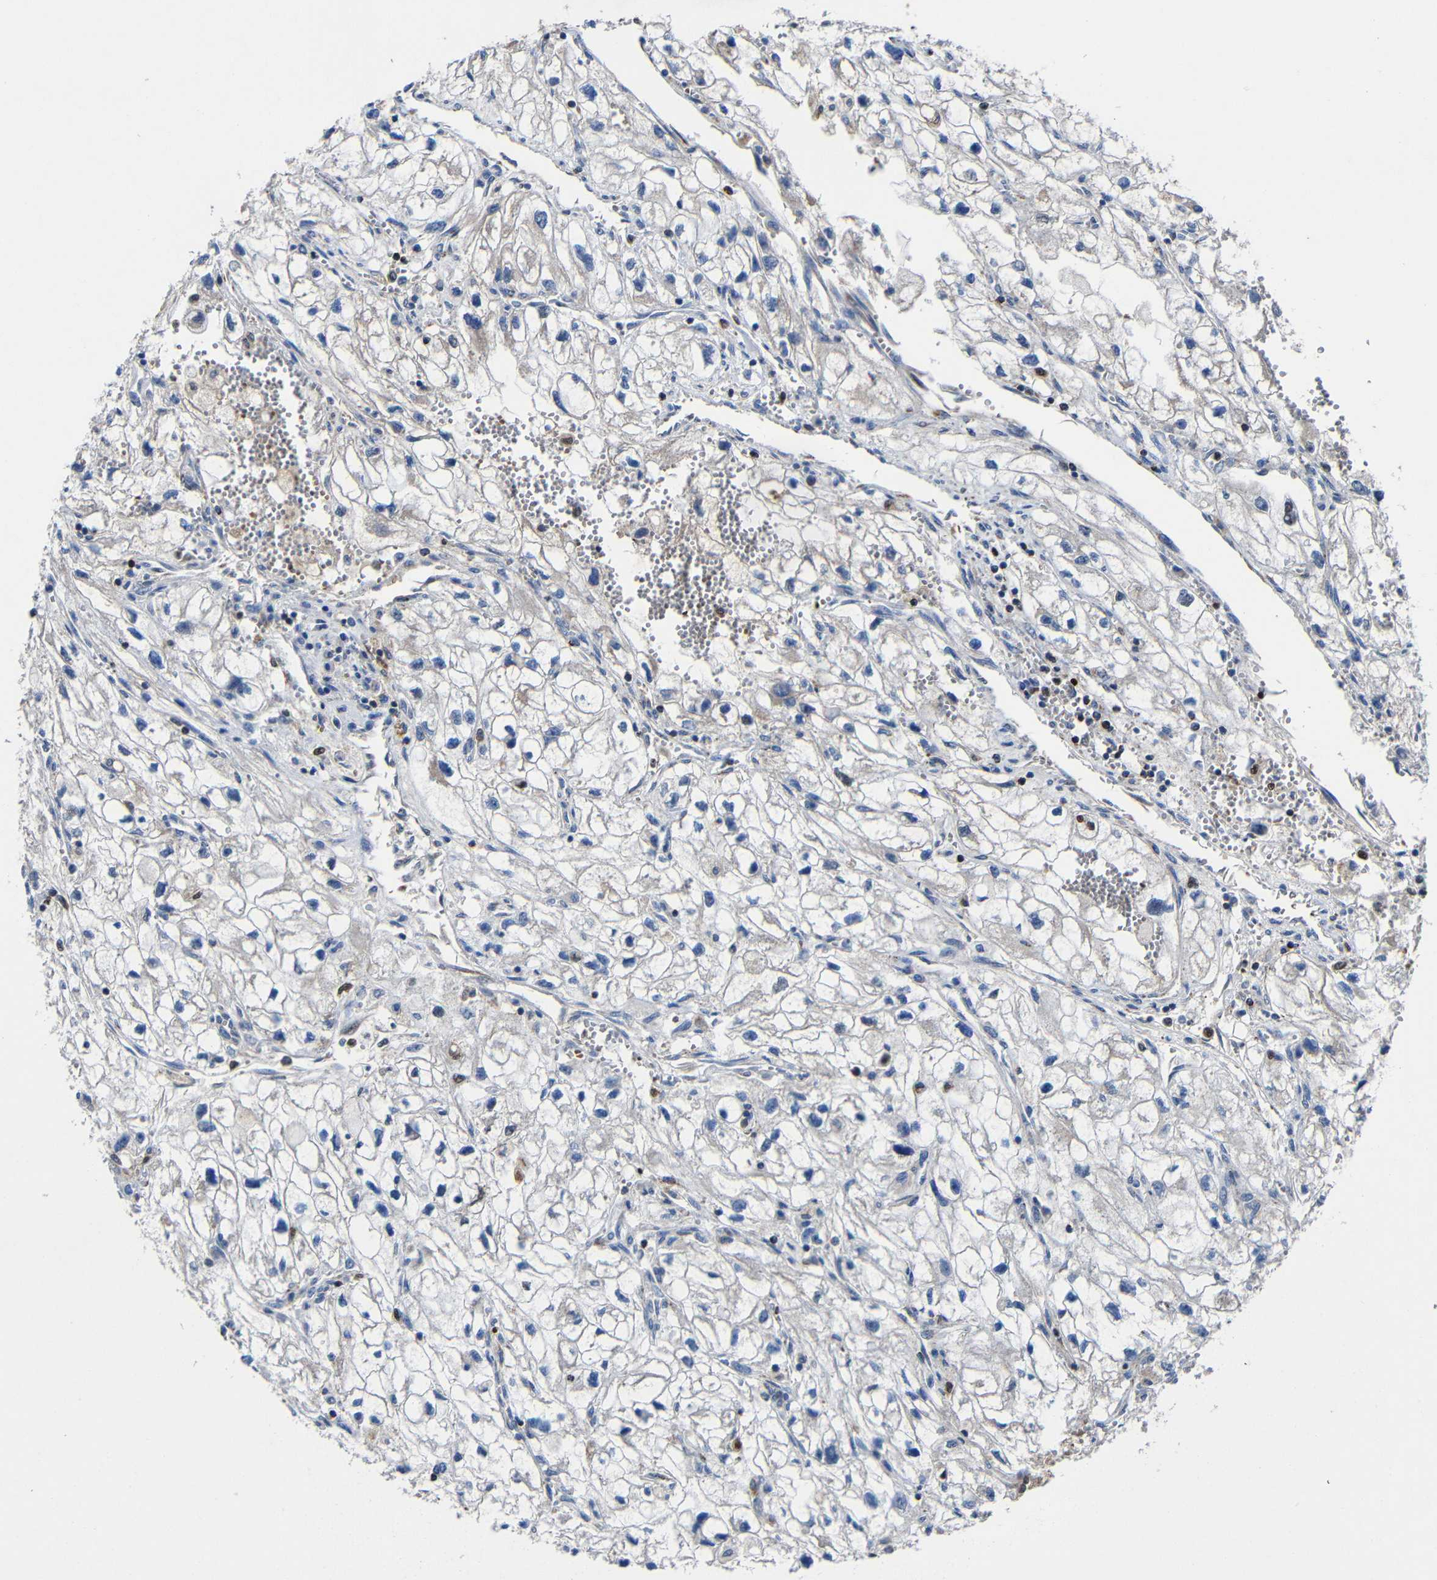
{"staining": {"intensity": "weak", "quantity": "<25%", "location": "cytoplasmic/membranous"}, "tissue": "renal cancer", "cell_type": "Tumor cells", "image_type": "cancer", "snomed": [{"axis": "morphology", "description": "Adenocarcinoma, NOS"}, {"axis": "topography", "description": "Kidney"}], "caption": "Human renal cancer (adenocarcinoma) stained for a protein using IHC displays no expression in tumor cells.", "gene": "CA5B", "patient": {"sex": "female", "age": 70}}